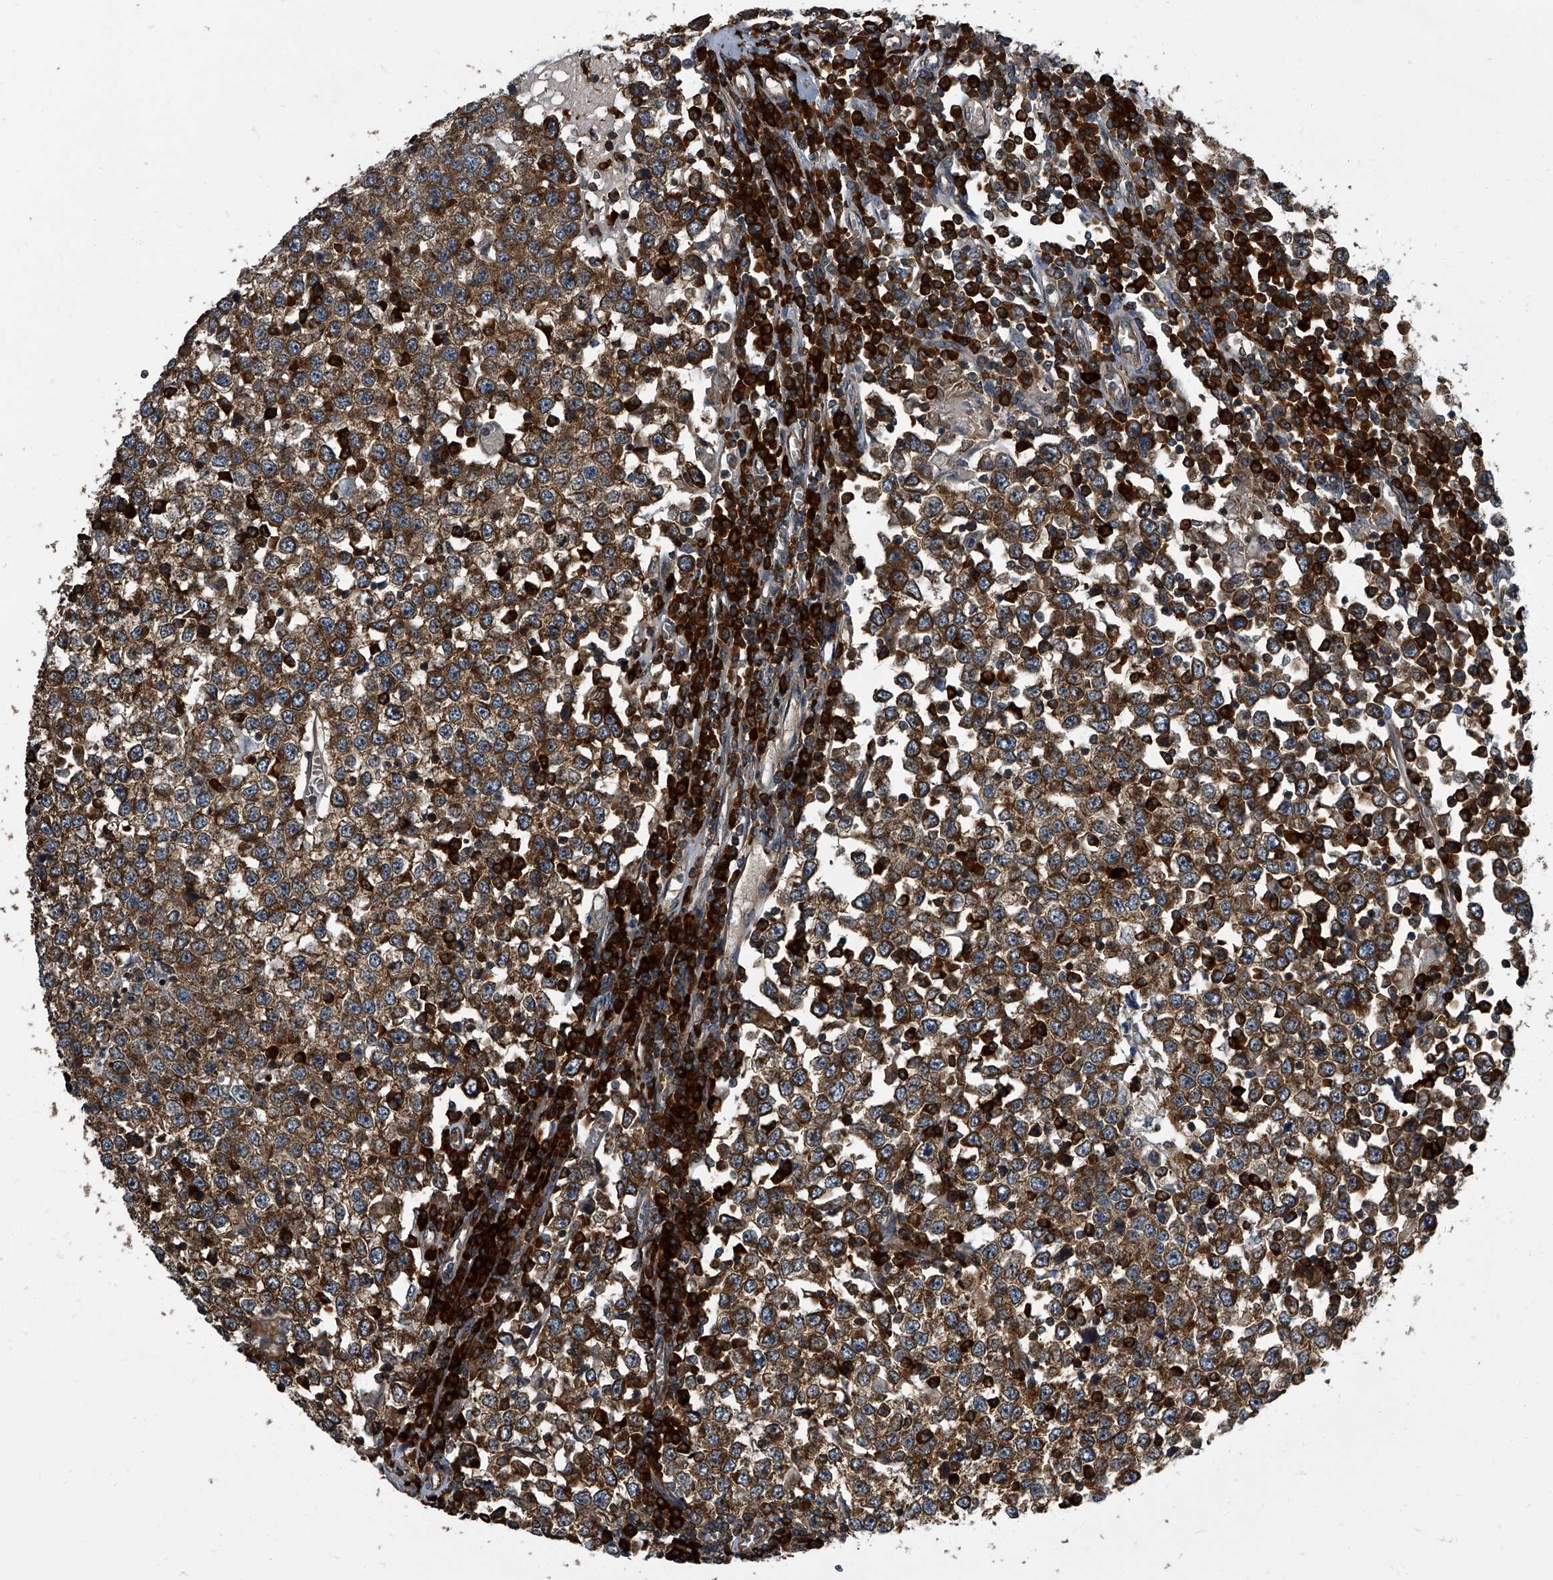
{"staining": {"intensity": "strong", "quantity": ">75%", "location": "cytoplasmic/membranous"}, "tissue": "testis cancer", "cell_type": "Tumor cells", "image_type": "cancer", "snomed": [{"axis": "morphology", "description": "Seminoma, NOS"}, {"axis": "topography", "description": "Testis"}], "caption": "Immunohistochemistry image of seminoma (testis) stained for a protein (brown), which exhibits high levels of strong cytoplasmic/membranous staining in about >75% of tumor cells.", "gene": "CDV3", "patient": {"sex": "male", "age": 65}}